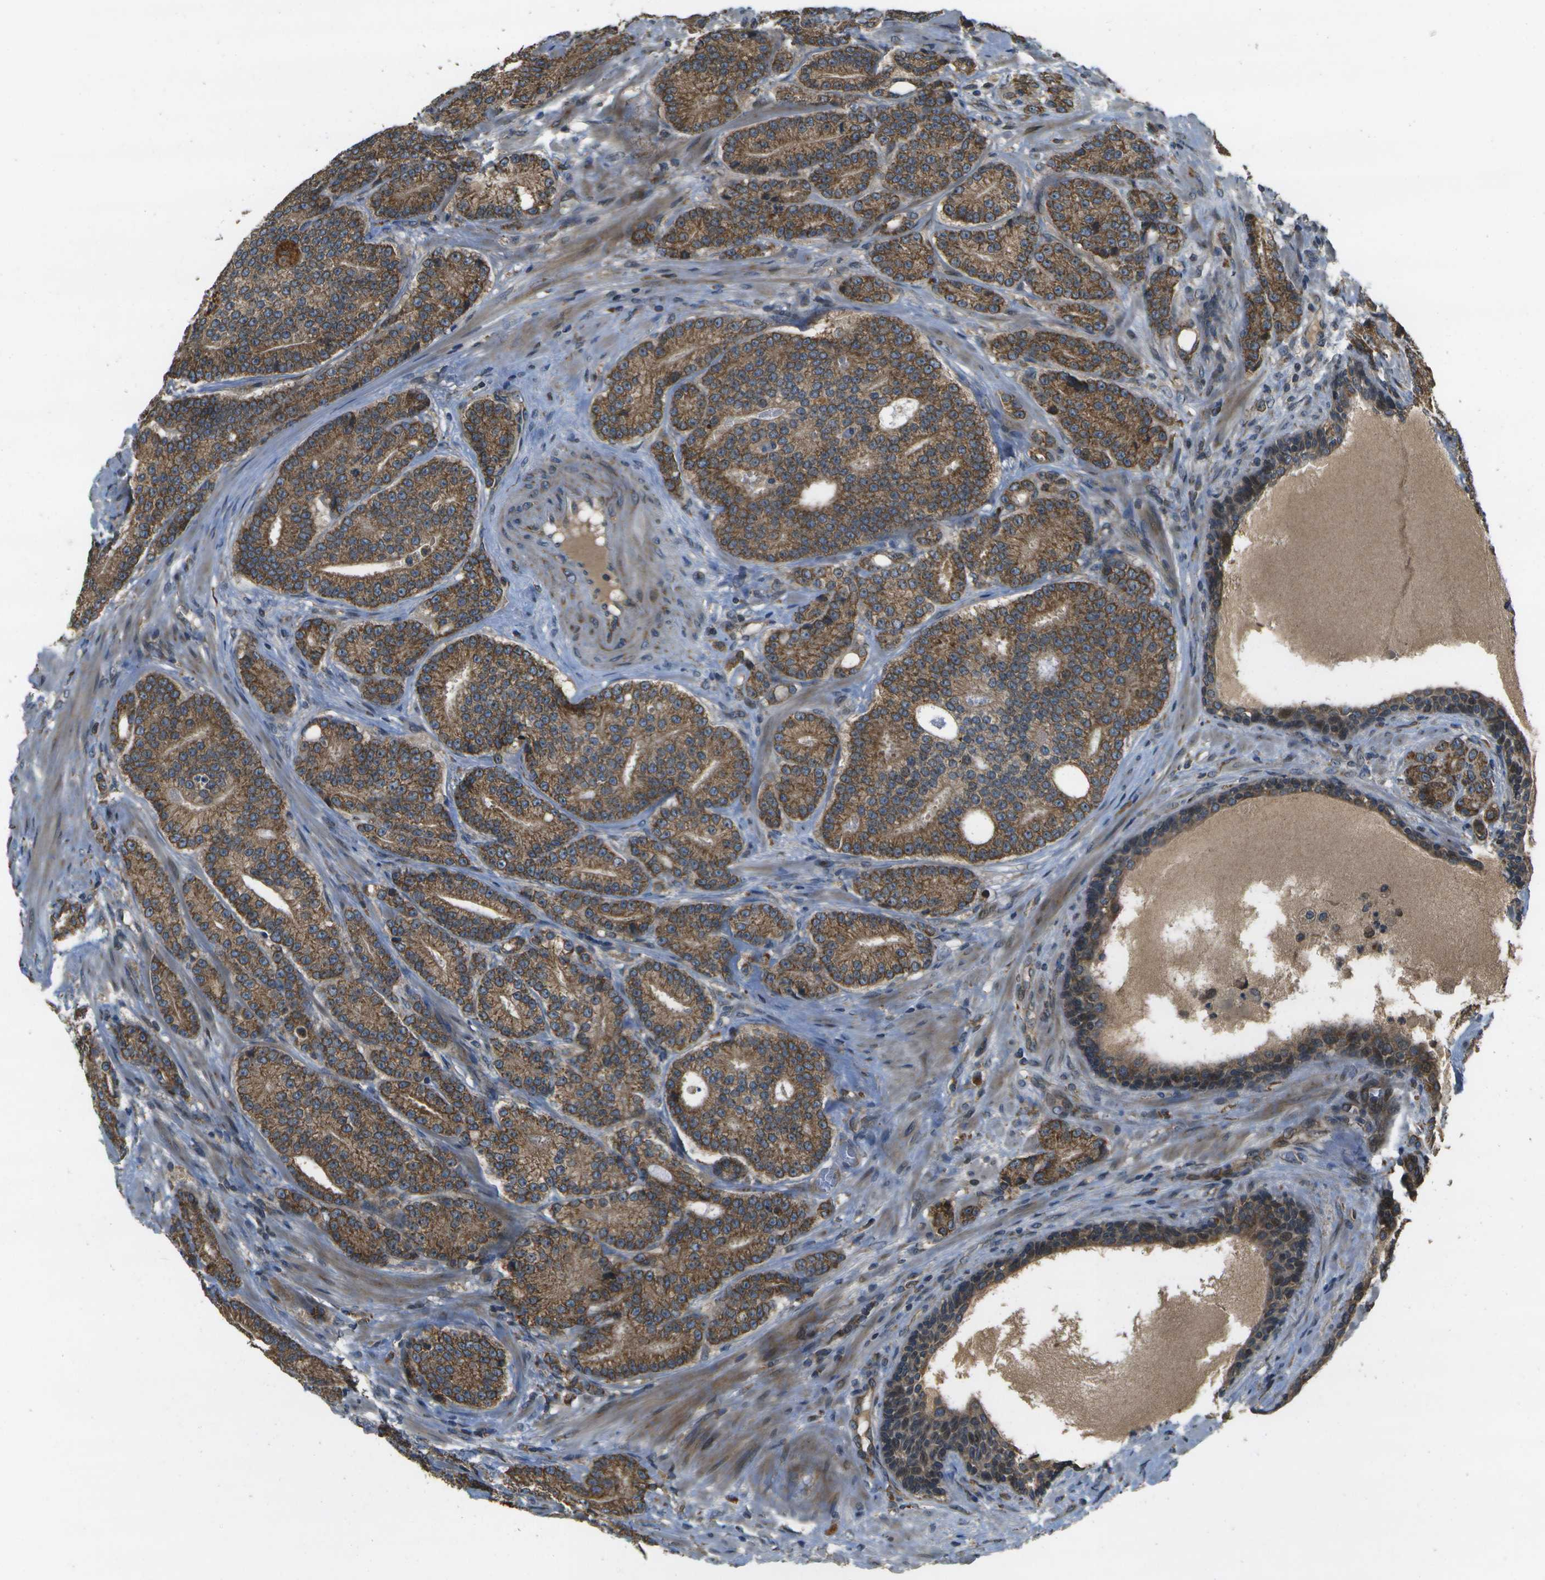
{"staining": {"intensity": "moderate", "quantity": ">75%", "location": "cytoplasmic/membranous"}, "tissue": "prostate cancer", "cell_type": "Tumor cells", "image_type": "cancer", "snomed": [{"axis": "morphology", "description": "Adenocarcinoma, High grade"}, {"axis": "topography", "description": "Prostate"}], "caption": "Tumor cells exhibit medium levels of moderate cytoplasmic/membranous positivity in about >75% of cells in prostate cancer (high-grade adenocarcinoma).", "gene": "HFE", "patient": {"sex": "male", "age": 61}}